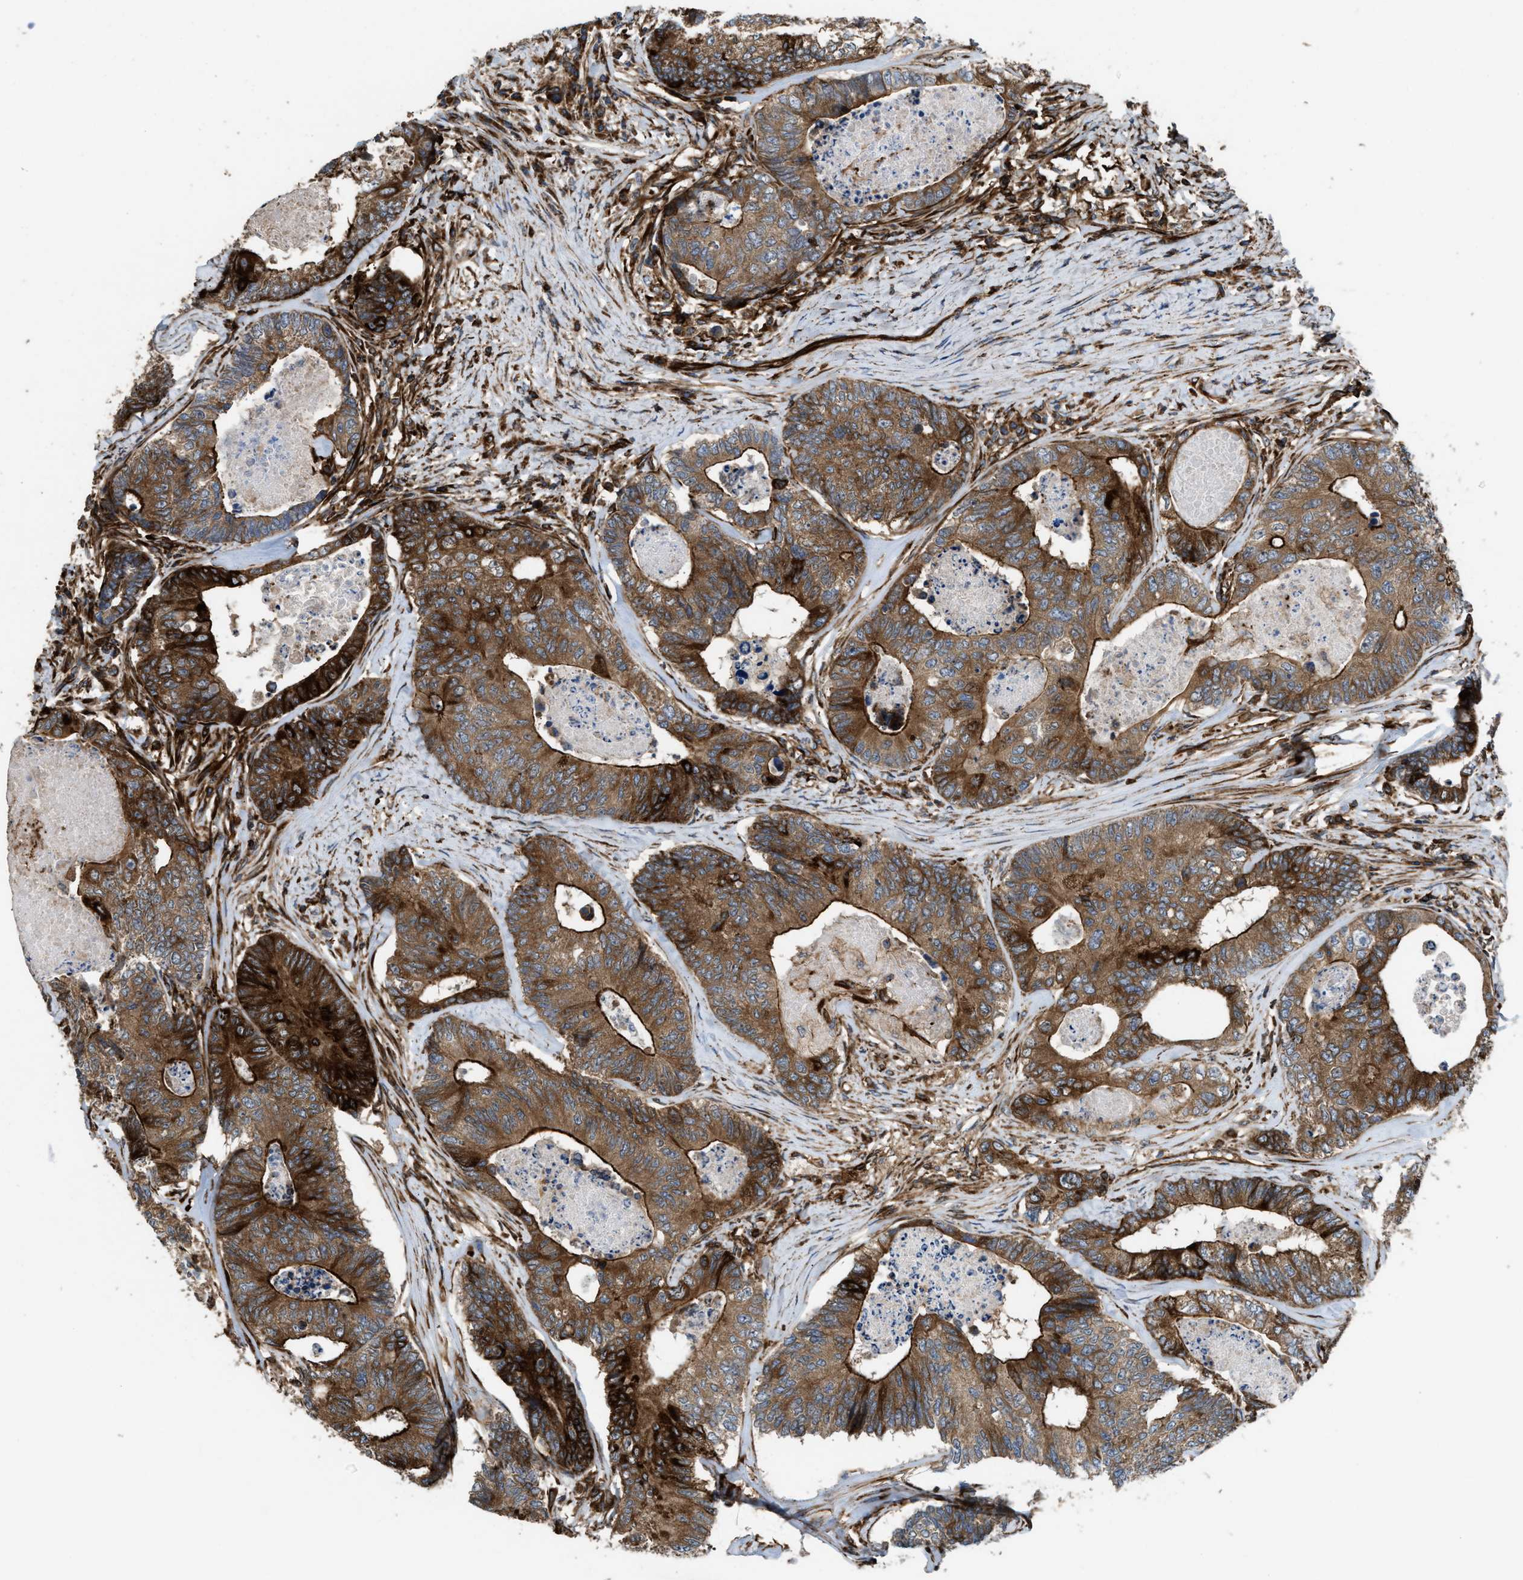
{"staining": {"intensity": "strong", "quantity": ">75%", "location": "cytoplasmic/membranous"}, "tissue": "colorectal cancer", "cell_type": "Tumor cells", "image_type": "cancer", "snomed": [{"axis": "morphology", "description": "Adenocarcinoma, NOS"}, {"axis": "topography", "description": "Colon"}], "caption": "Colorectal adenocarcinoma was stained to show a protein in brown. There is high levels of strong cytoplasmic/membranous positivity in about >75% of tumor cells.", "gene": "EGLN1", "patient": {"sex": "female", "age": 67}}